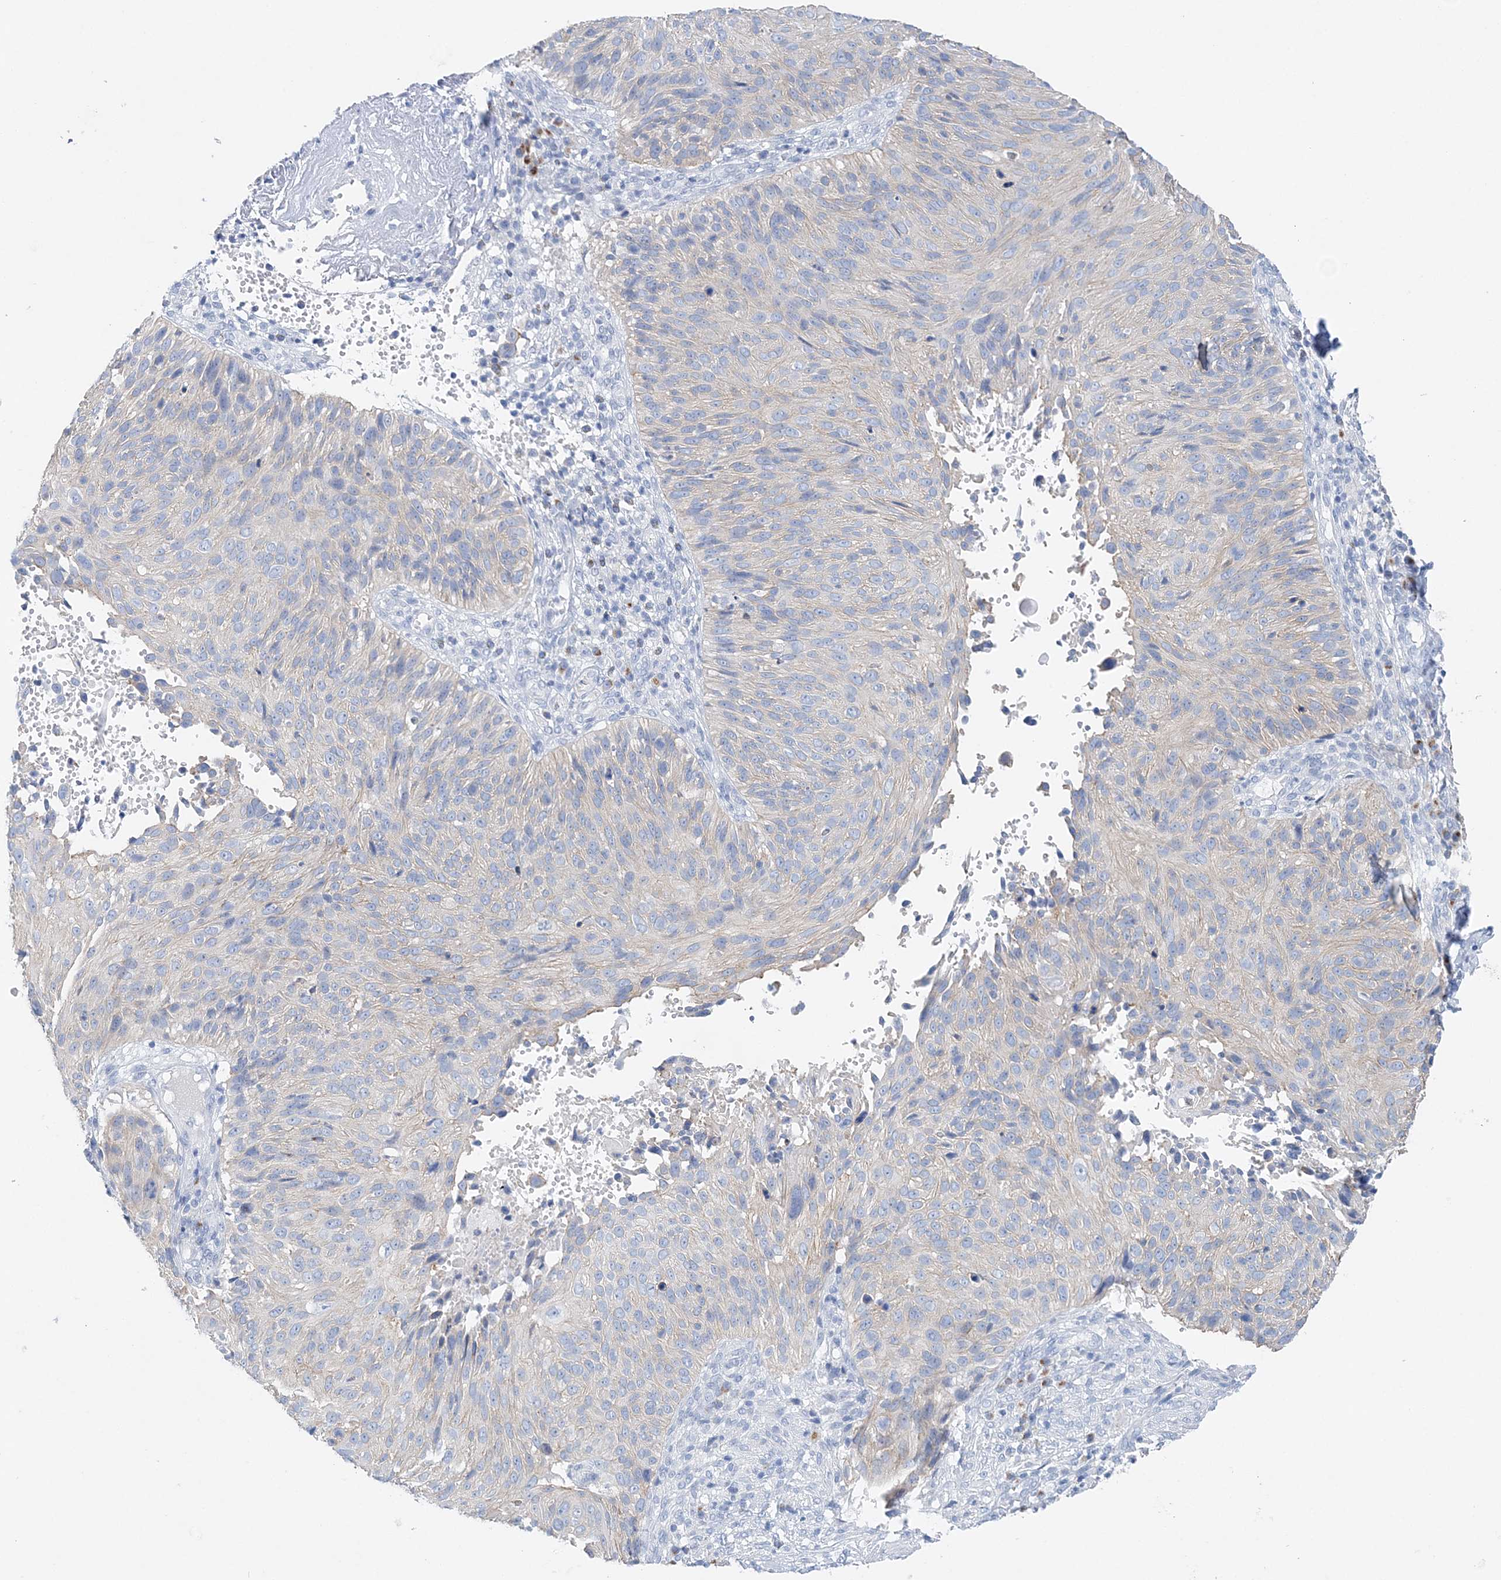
{"staining": {"intensity": "negative", "quantity": "none", "location": "none"}, "tissue": "cervical cancer", "cell_type": "Tumor cells", "image_type": "cancer", "snomed": [{"axis": "morphology", "description": "Squamous cell carcinoma, NOS"}, {"axis": "topography", "description": "Cervix"}], "caption": "The photomicrograph reveals no significant staining in tumor cells of cervical squamous cell carcinoma.", "gene": "SLC5A6", "patient": {"sex": "female", "age": 74}}